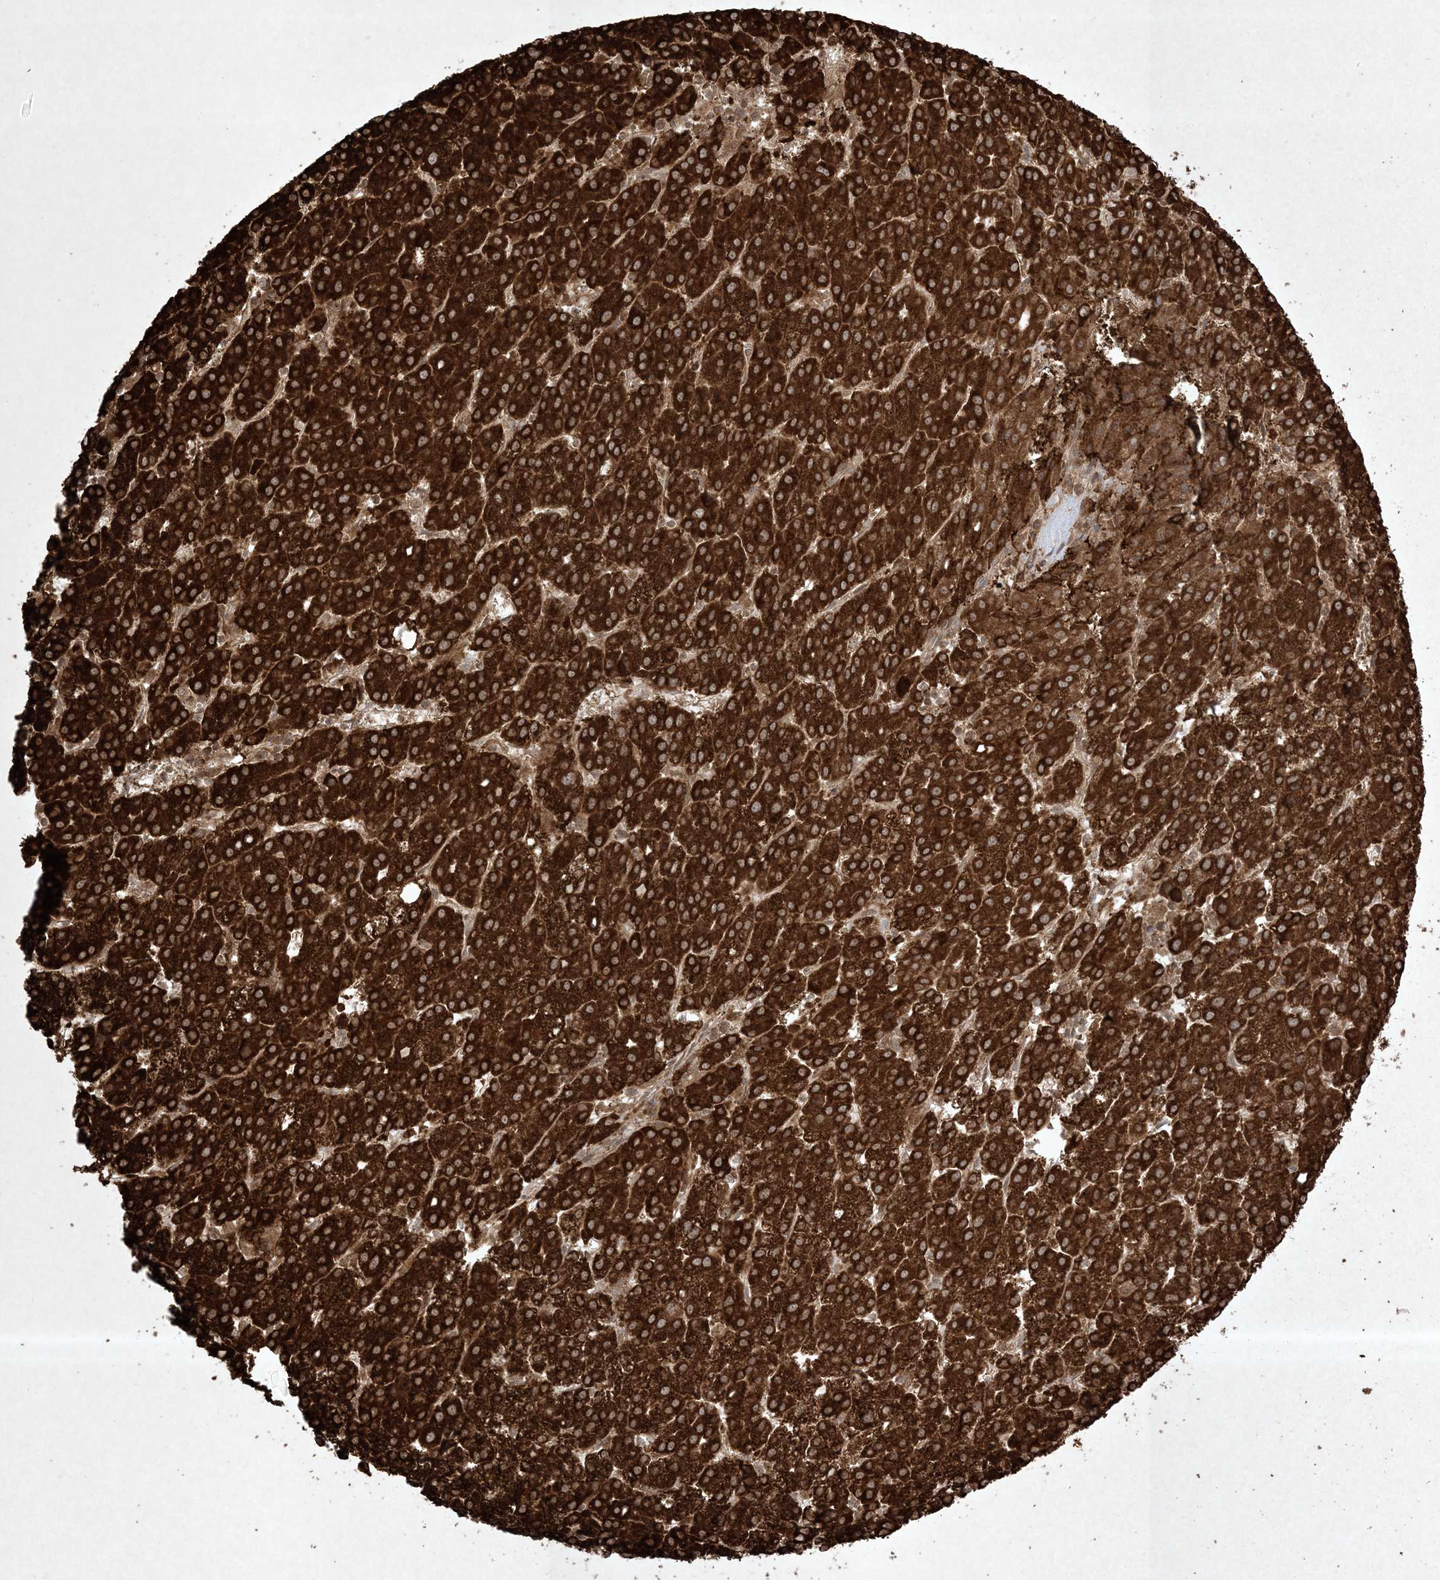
{"staining": {"intensity": "strong", "quantity": ">75%", "location": "cytoplasmic/membranous"}, "tissue": "liver cancer", "cell_type": "Tumor cells", "image_type": "cancer", "snomed": [{"axis": "morphology", "description": "Carcinoma, Hepatocellular, NOS"}, {"axis": "topography", "description": "Liver"}], "caption": "Tumor cells demonstrate high levels of strong cytoplasmic/membranous positivity in approximately >75% of cells in liver cancer.", "gene": "PTK6", "patient": {"sex": "female", "age": 58}}